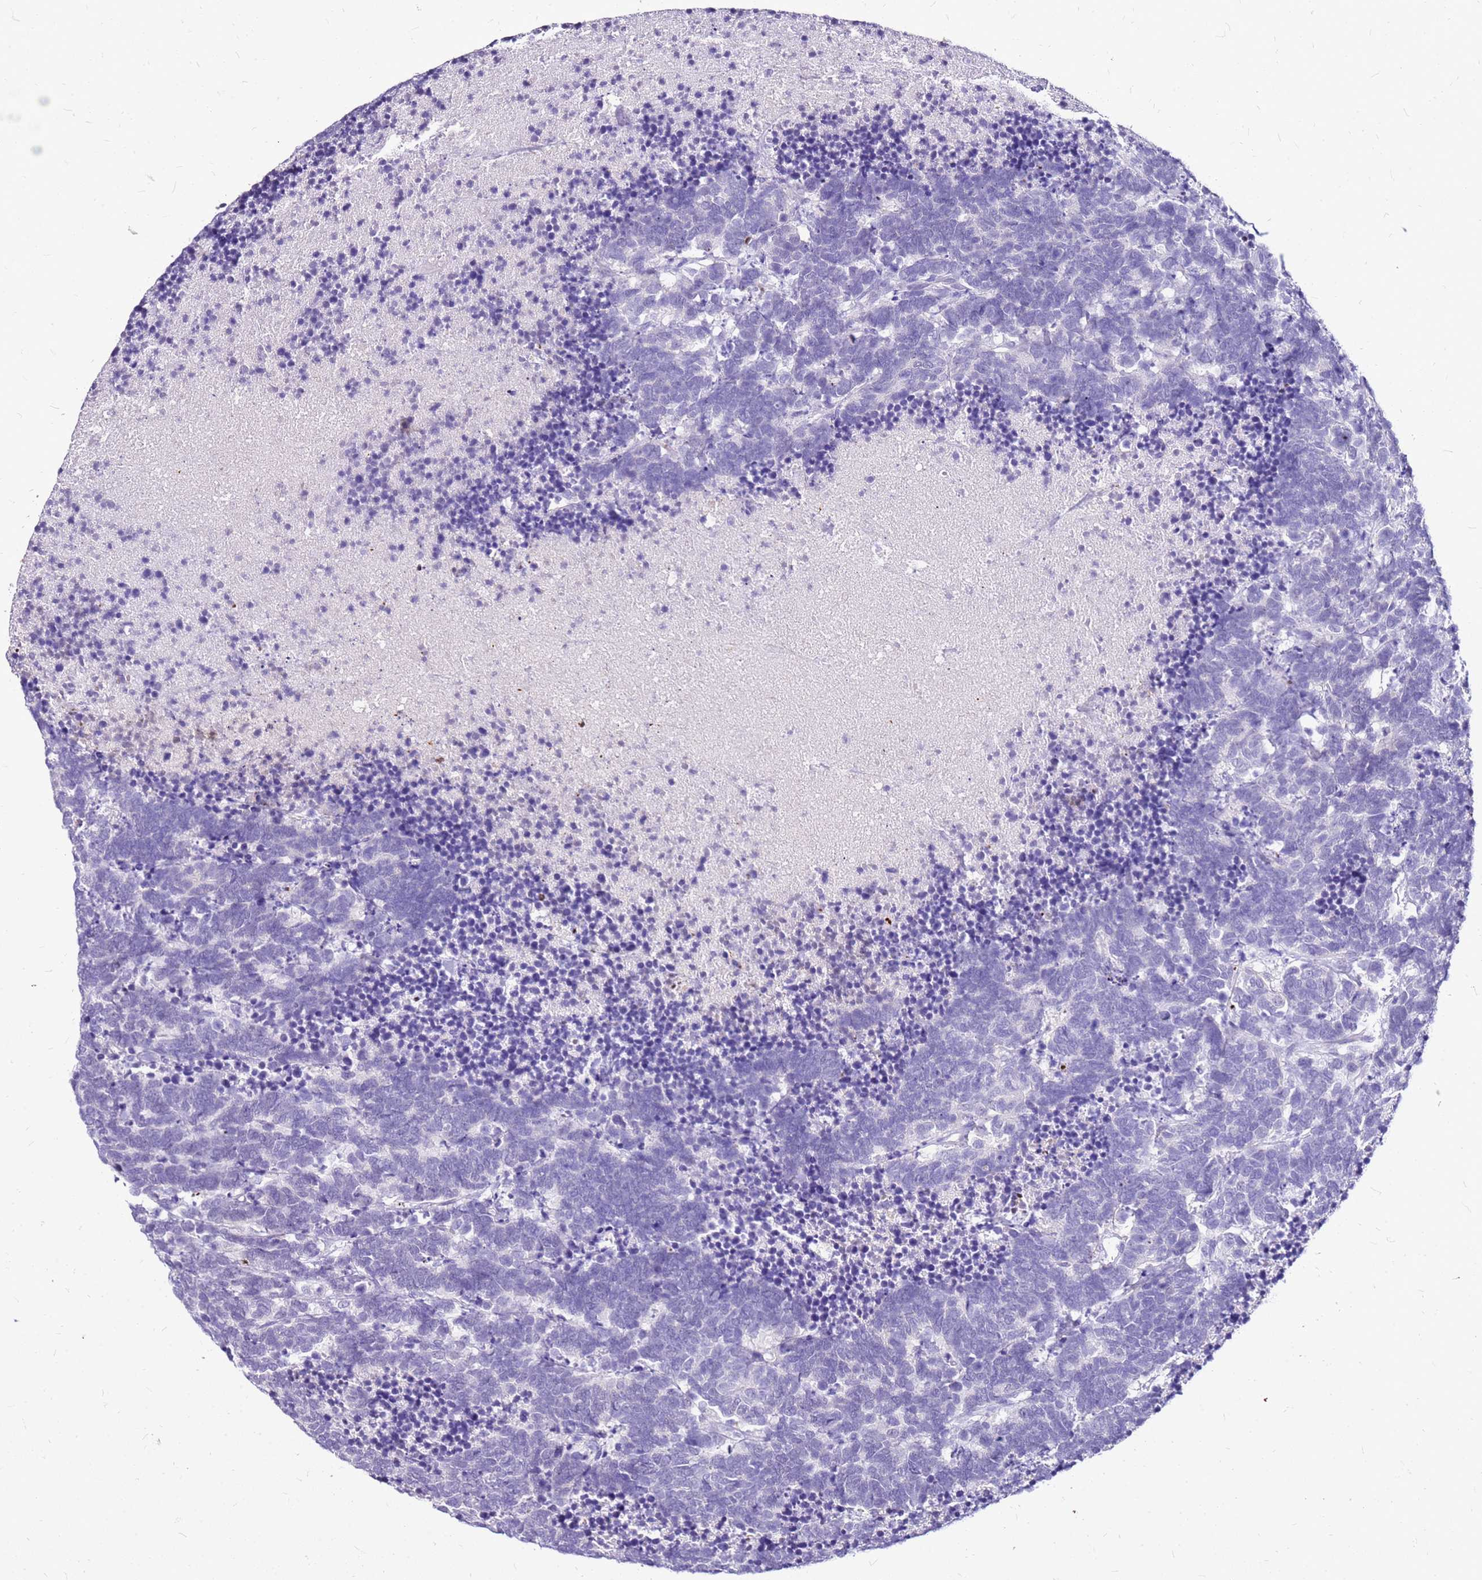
{"staining": {"intensity": "negative", "quantity": "none", "location": "none"}, "tissue": "carcinoid", "cell_type": "Tumor cells", "image_type": "cancer", "snomed": [{"axis": "morphology", "description": "Carcinoma, NOS"}, {"axis": "morphology", "description": "Carcinoid, malignant, NOS"}, {"axis": "topography", "description": "Urinary bladder"}], "caption": "Human carcinoid stained for a protein using immunohistochemistry (IHC) reveals no positivity in tumor cells.", "gene": "DCDC2B", "patient": {"sex": "male", "age": 57}}